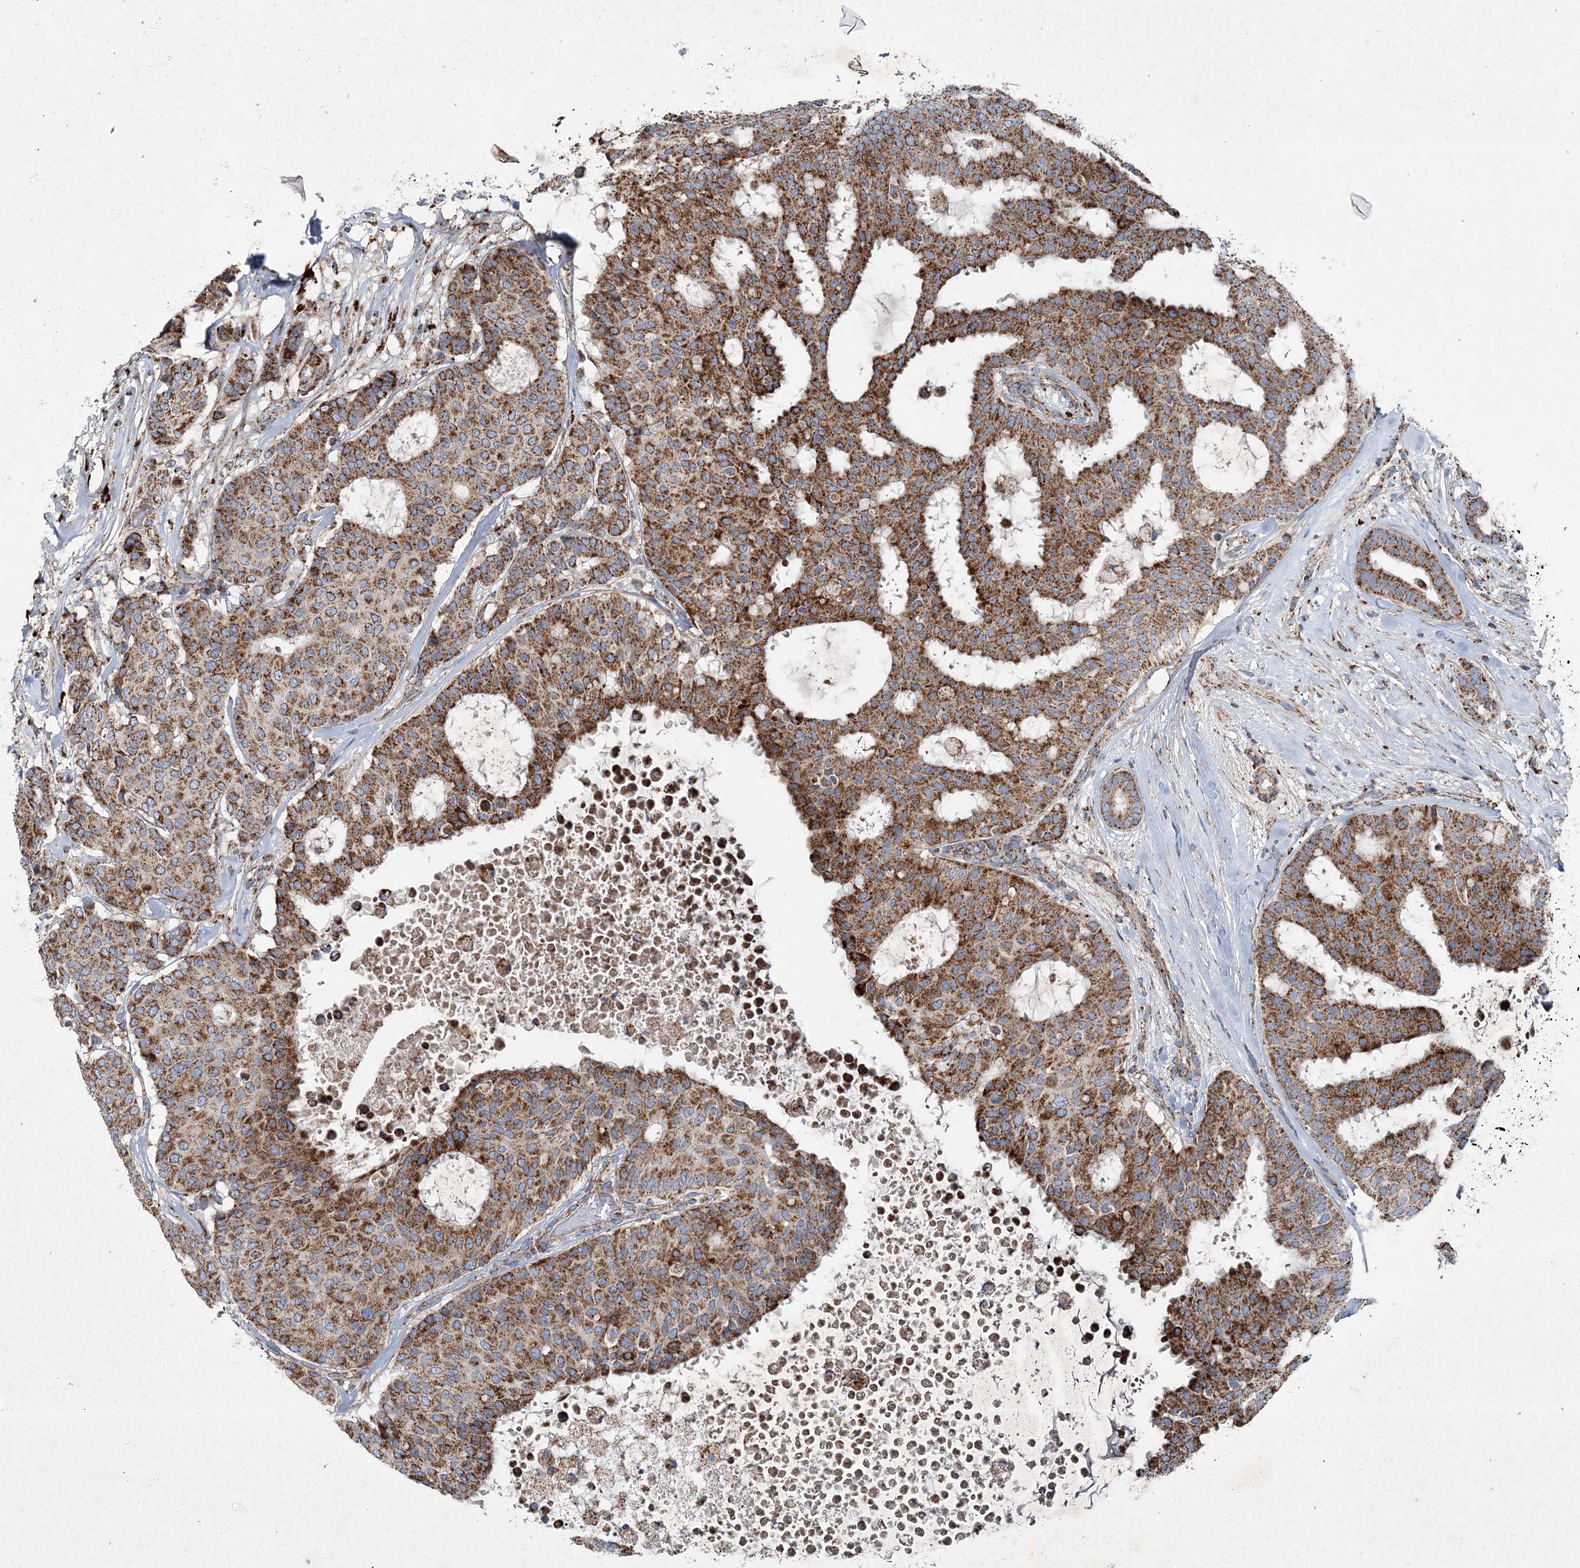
{"staining": {"intensity": "strong", "quantity": ">75%", "location": "cytoplasmic/membranous"}, "tissue": "breast cancer", "cell_type": "Tumor cells", "image_type": "cancer", "snomed": [{"axis": "morphology", "description": "Duct carcinoma"}, {"axis": "topography", "description": "Breast"}], "caption": "A brown stain labels strong cytoplasmic/membranous positivity of a protein in intraductal carcinoma (breast) tumor cells.", "gene": "SPAG16", "patient": {"sex": "female", "age": 75}}